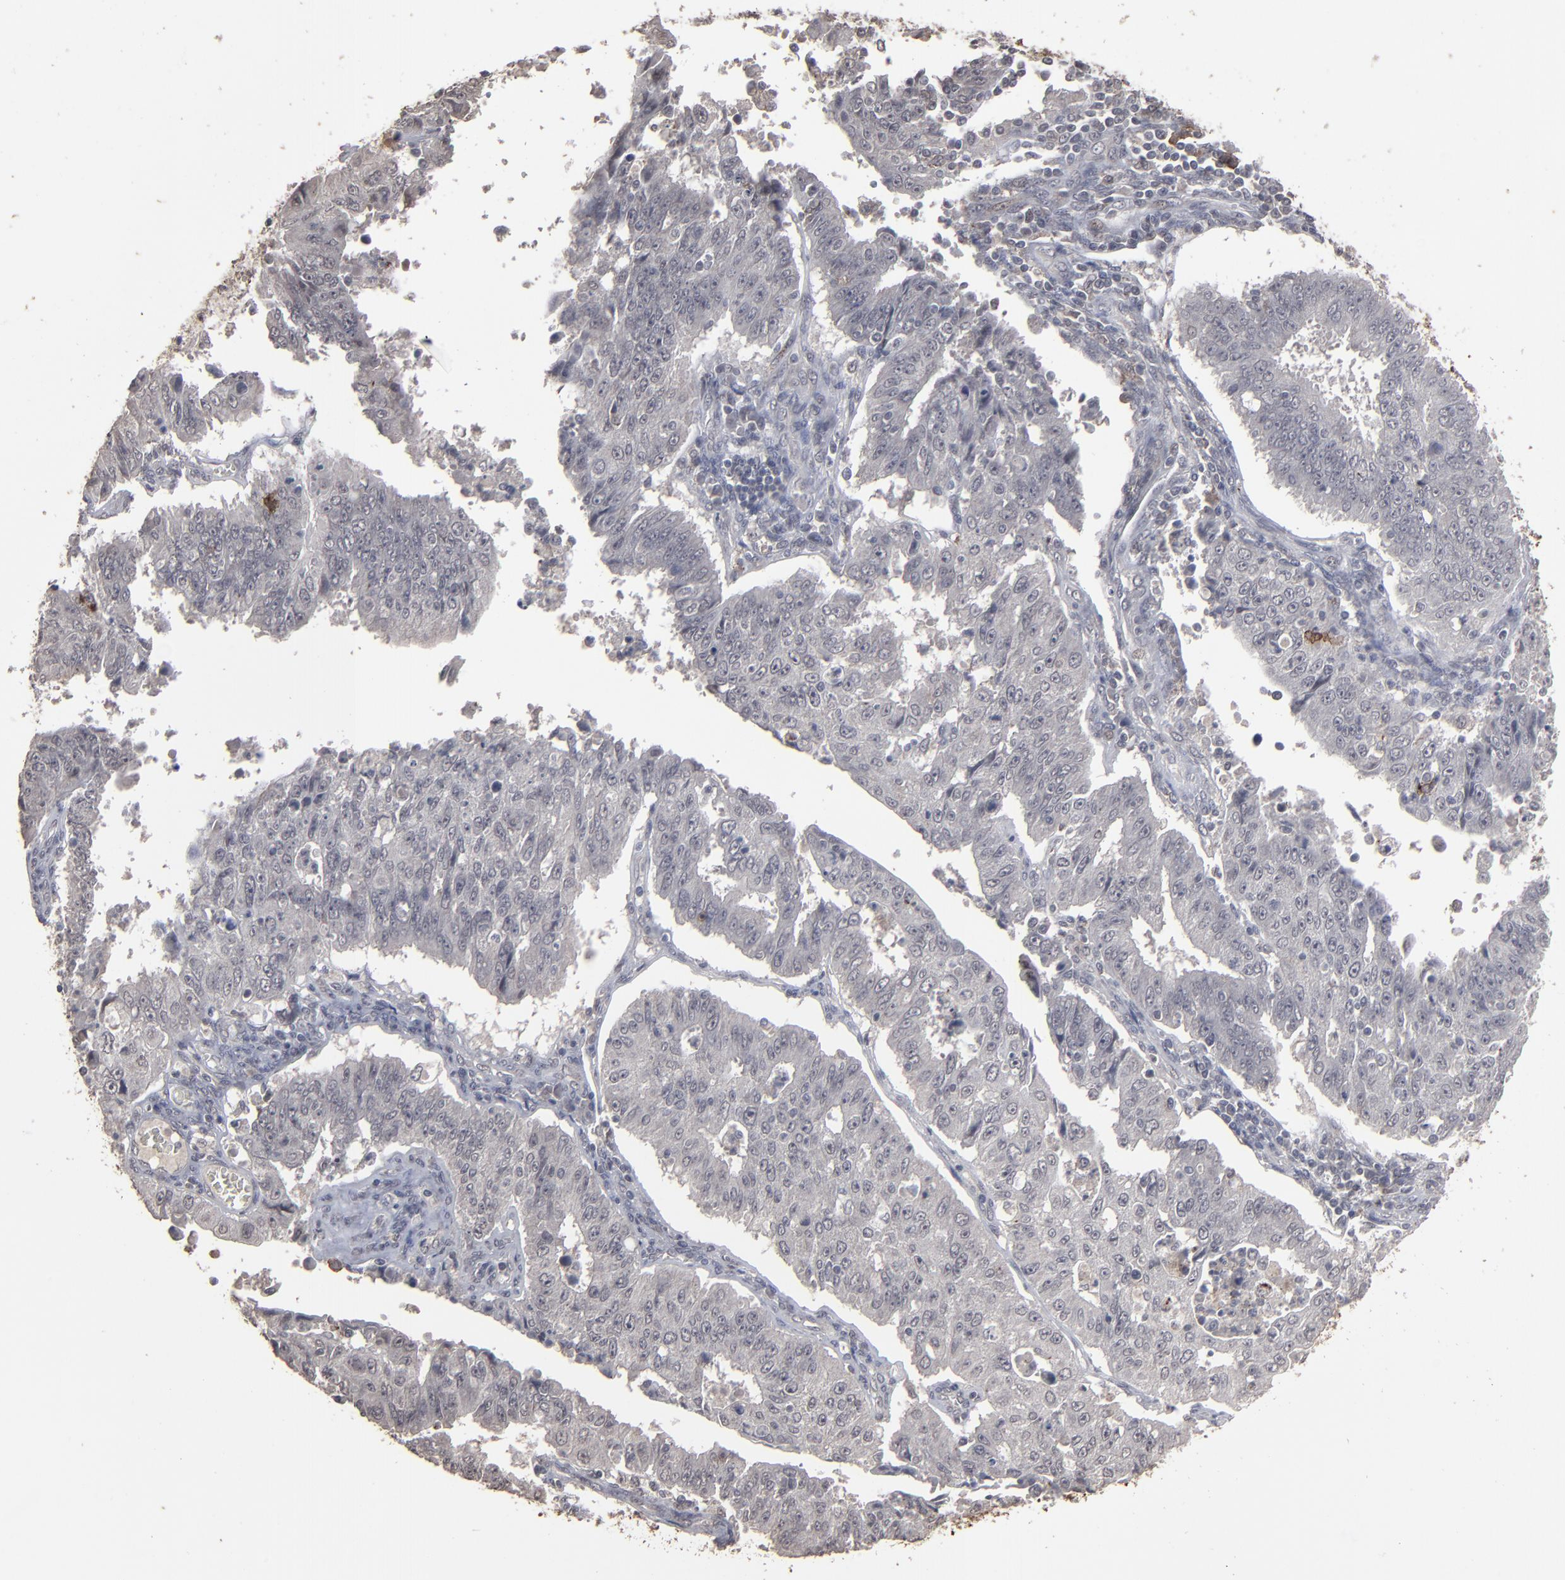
{"staining": {"intensity": "weak", "quantity": "25%-75%", "location": "cytoplasmic/membranous"}, "tissue": "endometrial cancer", "cell_type": "Tumor cells", "image_type": "cancer", "snomed": [{"axis": "morphology", "description": "Adenocarcinoma, NOS"}, {"axis": "topography", "description": "Endometrium"}], "caption": "Immunohistochemistry histopathology image of neoplastic tissue: endometrial adenocarcinoma stained using immunohistochemistry demonstrates low levels of weak protein expression localized specifically in the cytoplasmic/membranous of tumor cells, appearing as a cytoplasmic/membranous brown color.", "gene": "SLC22A17", "patient": {"sex": "female", "age": 42}}